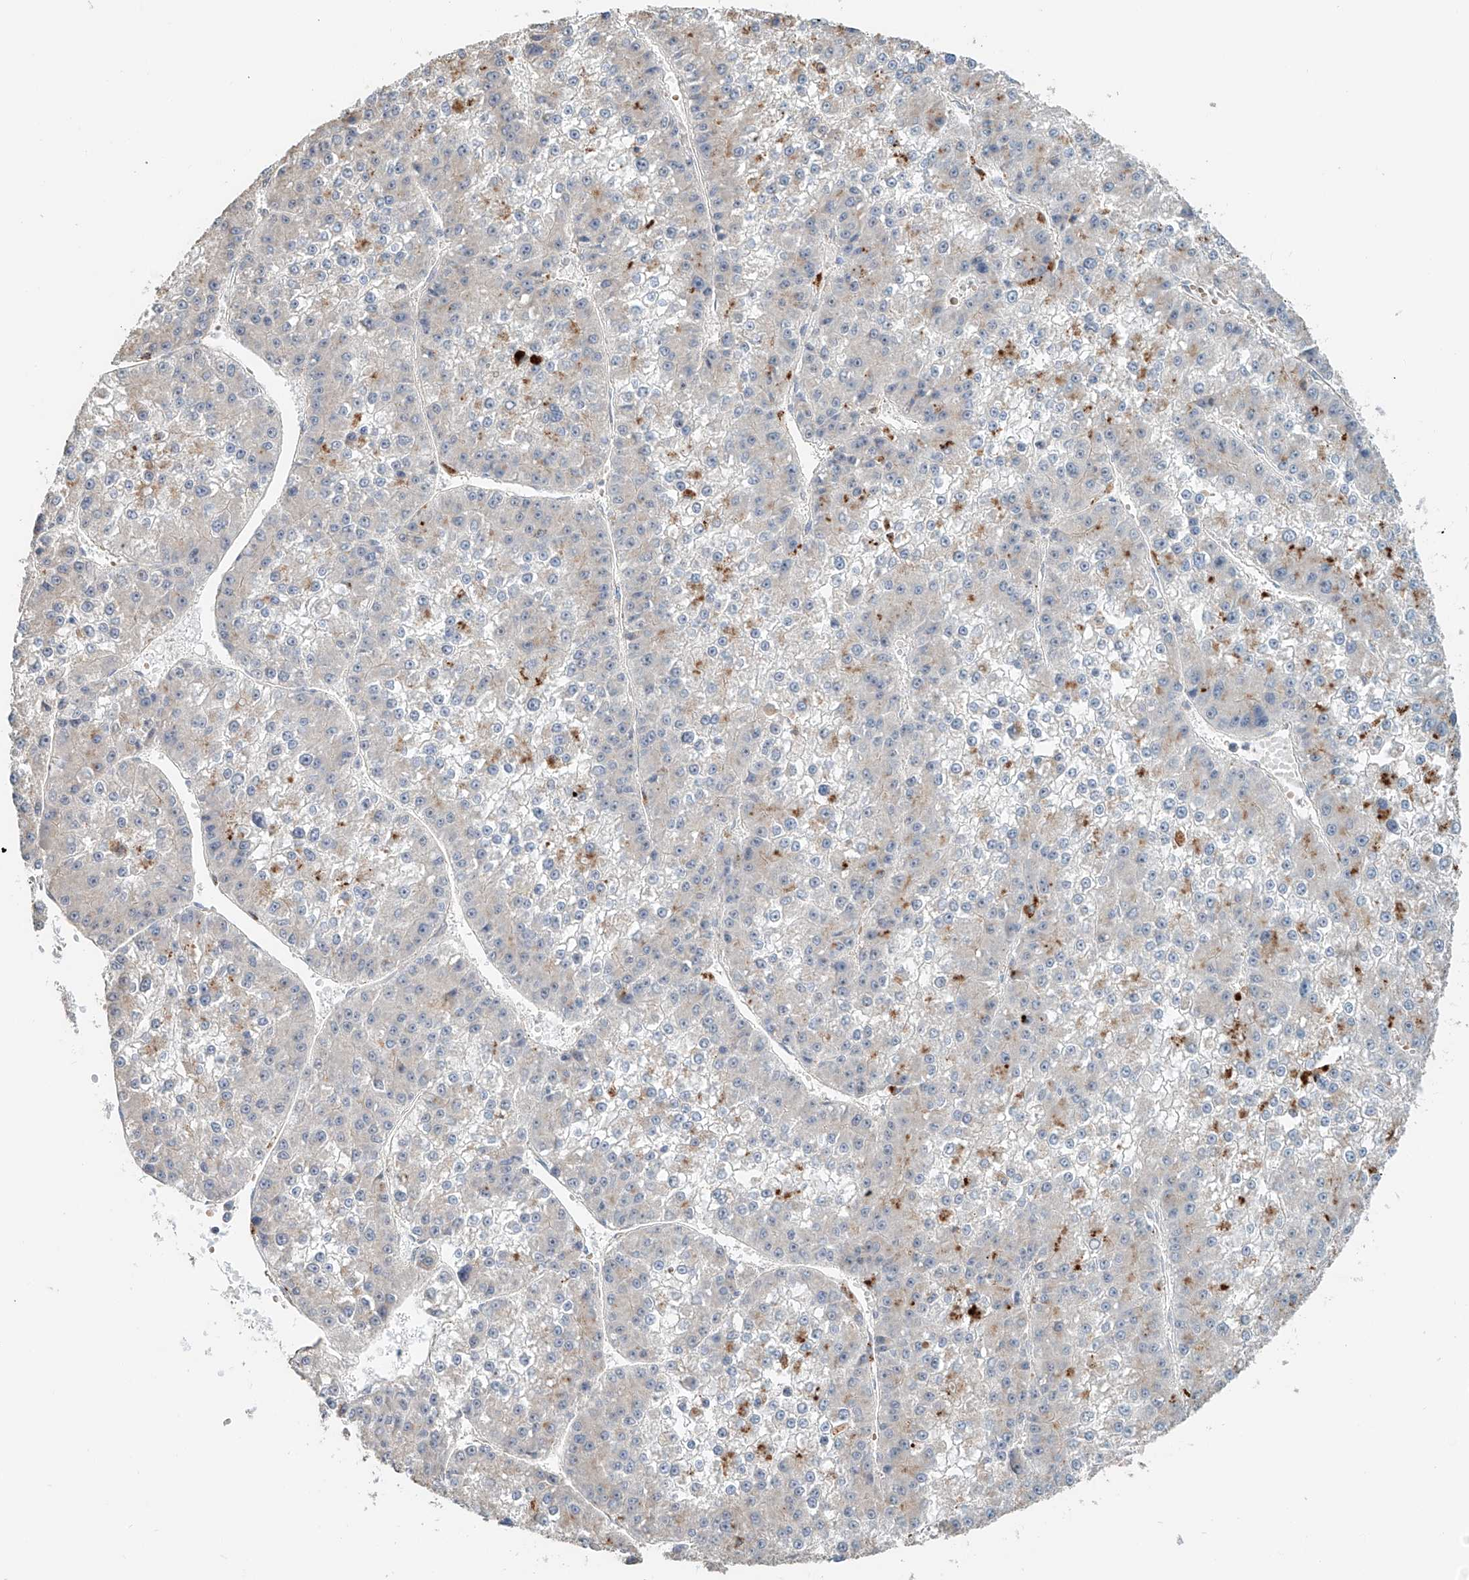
{"staining": {"intensity": "moderate", "quantity": "<25%", "location": "cytoplasmic/membranous"}, "tissue": "liver cancer", "cell_type": "Tumor cells", "image_type": "cancer", "snomed": [{"axis": "morphology", "description": "Carcinoma, Hepatocellular, NOS"}, {"axis": "topography", "description": "Liver"}], "caption": "Approximately <25% of tumor cells in human liver cancer (hepatocellular carcinoma) show moderate cytoplasmic/membranous protein positivity as visualized by brown immunohistochemical staining.", "gene": "TRIM47", "patient": {"sex": "female", "age": 73}}